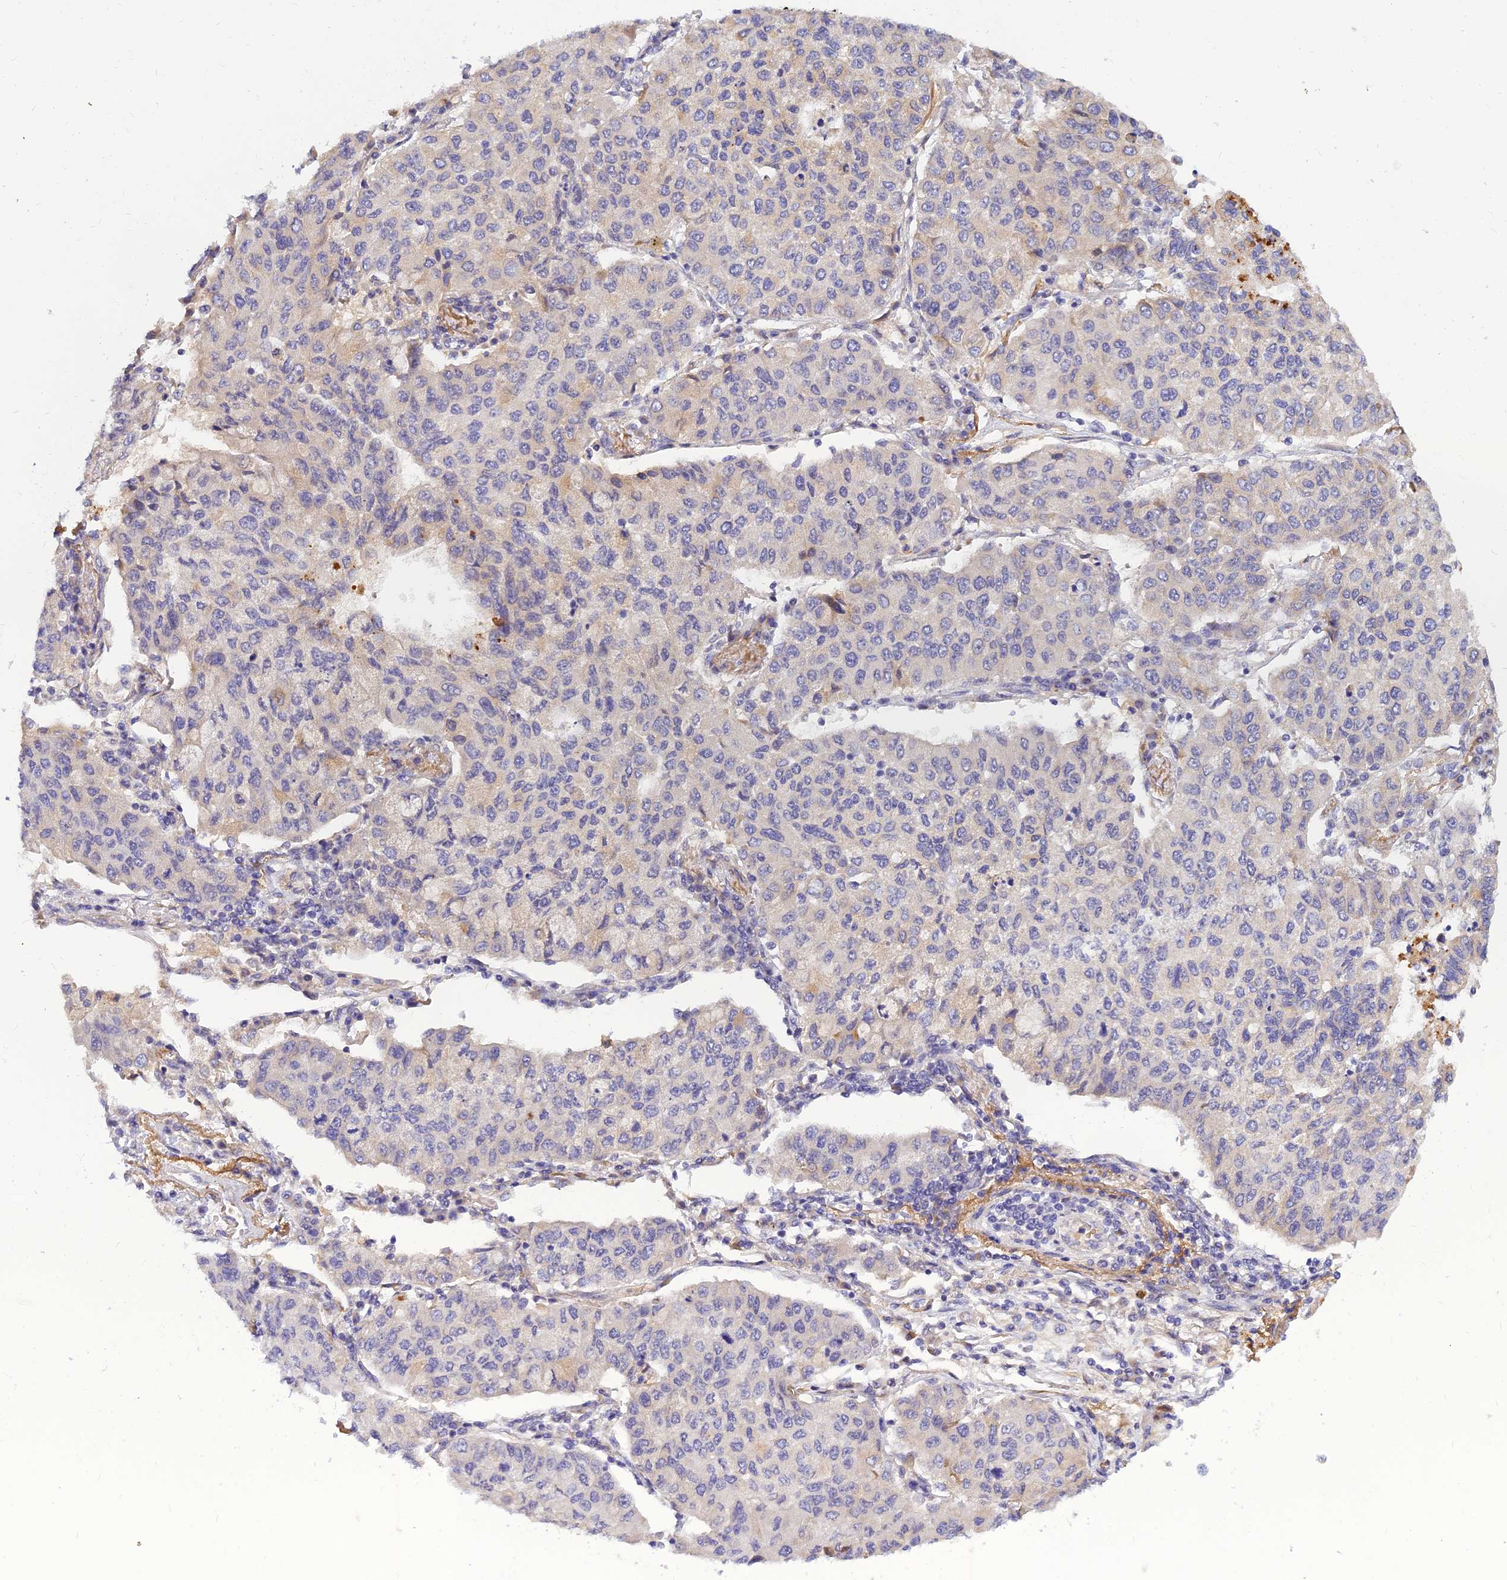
{"staining": {"intensity": "negative", "quantity": "none", "location": "none"}, "tissue": "lung cancer", "cell_type": "Tumor cells", "image_type": "cancer", "snomed": [{"axis": "morphology", "description": "Squamous cell carcinoma, NOS"}, {"axis": "topography", "description": "Lung"}], "caption": "Immunohistochemical staining of lung cancer displays no significant positivity in tumor cells.", "gene": "ANKS4B", "patient": {"sex": "male", "age": 74}}